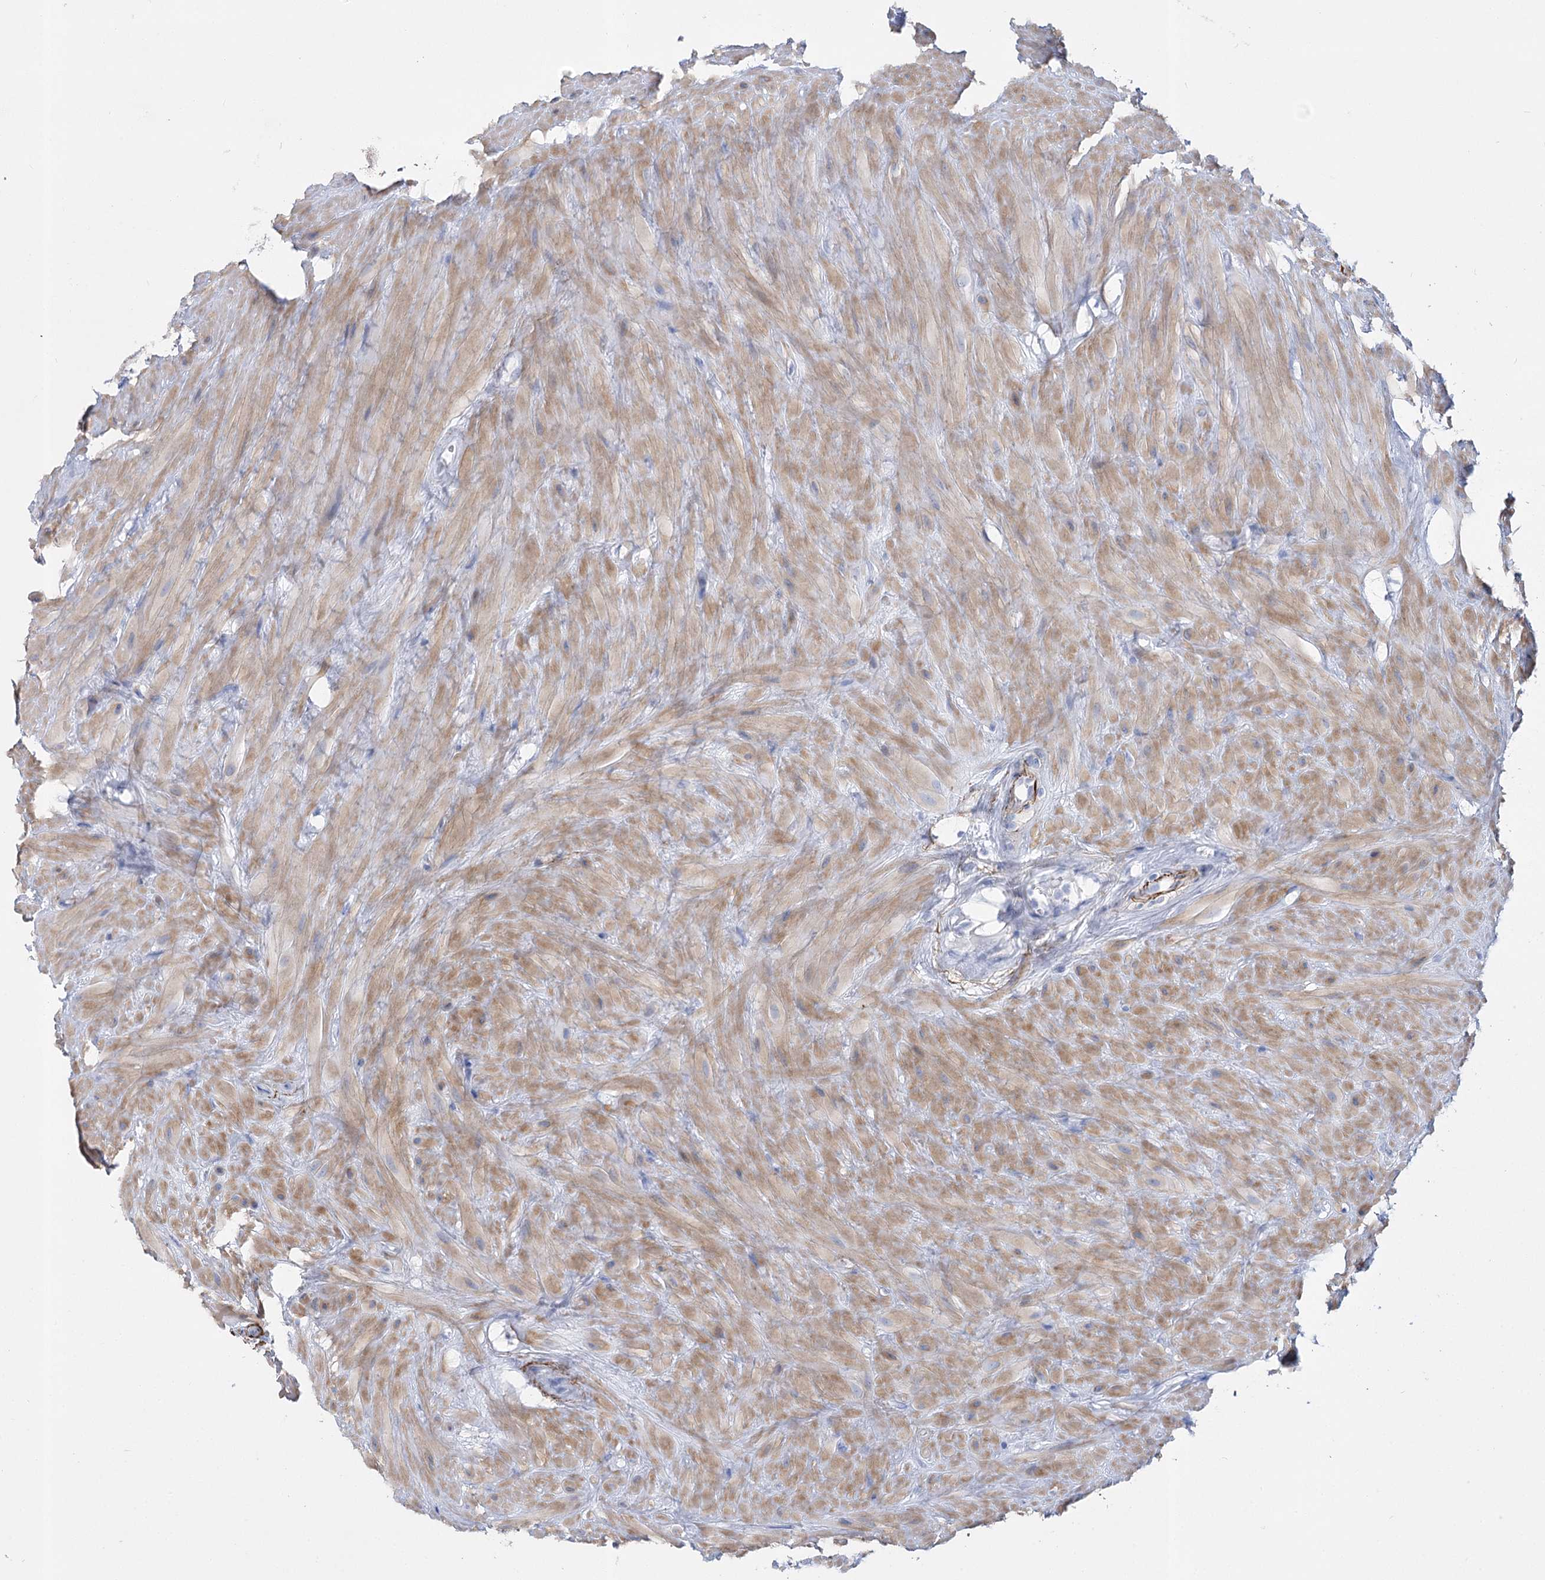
{"staining": {"intensity": "negative", "quantity": "none", "location": "none"}, "tissue": "seminal vesicle", "cell_type": "Glandular cells", "image_type": "normal", "snomed": [{"axis": "morphology", "description": "Normal tissue, NOS"}, {"axis": "topography", "description": "Seminal veicle"}], "caption": "A histopathology image of seminal vesicle stained for a protein displays no brown staining in glandular cells.", "gene": "PCDHA1", "patient": {"sex": "male", "age": 80}}